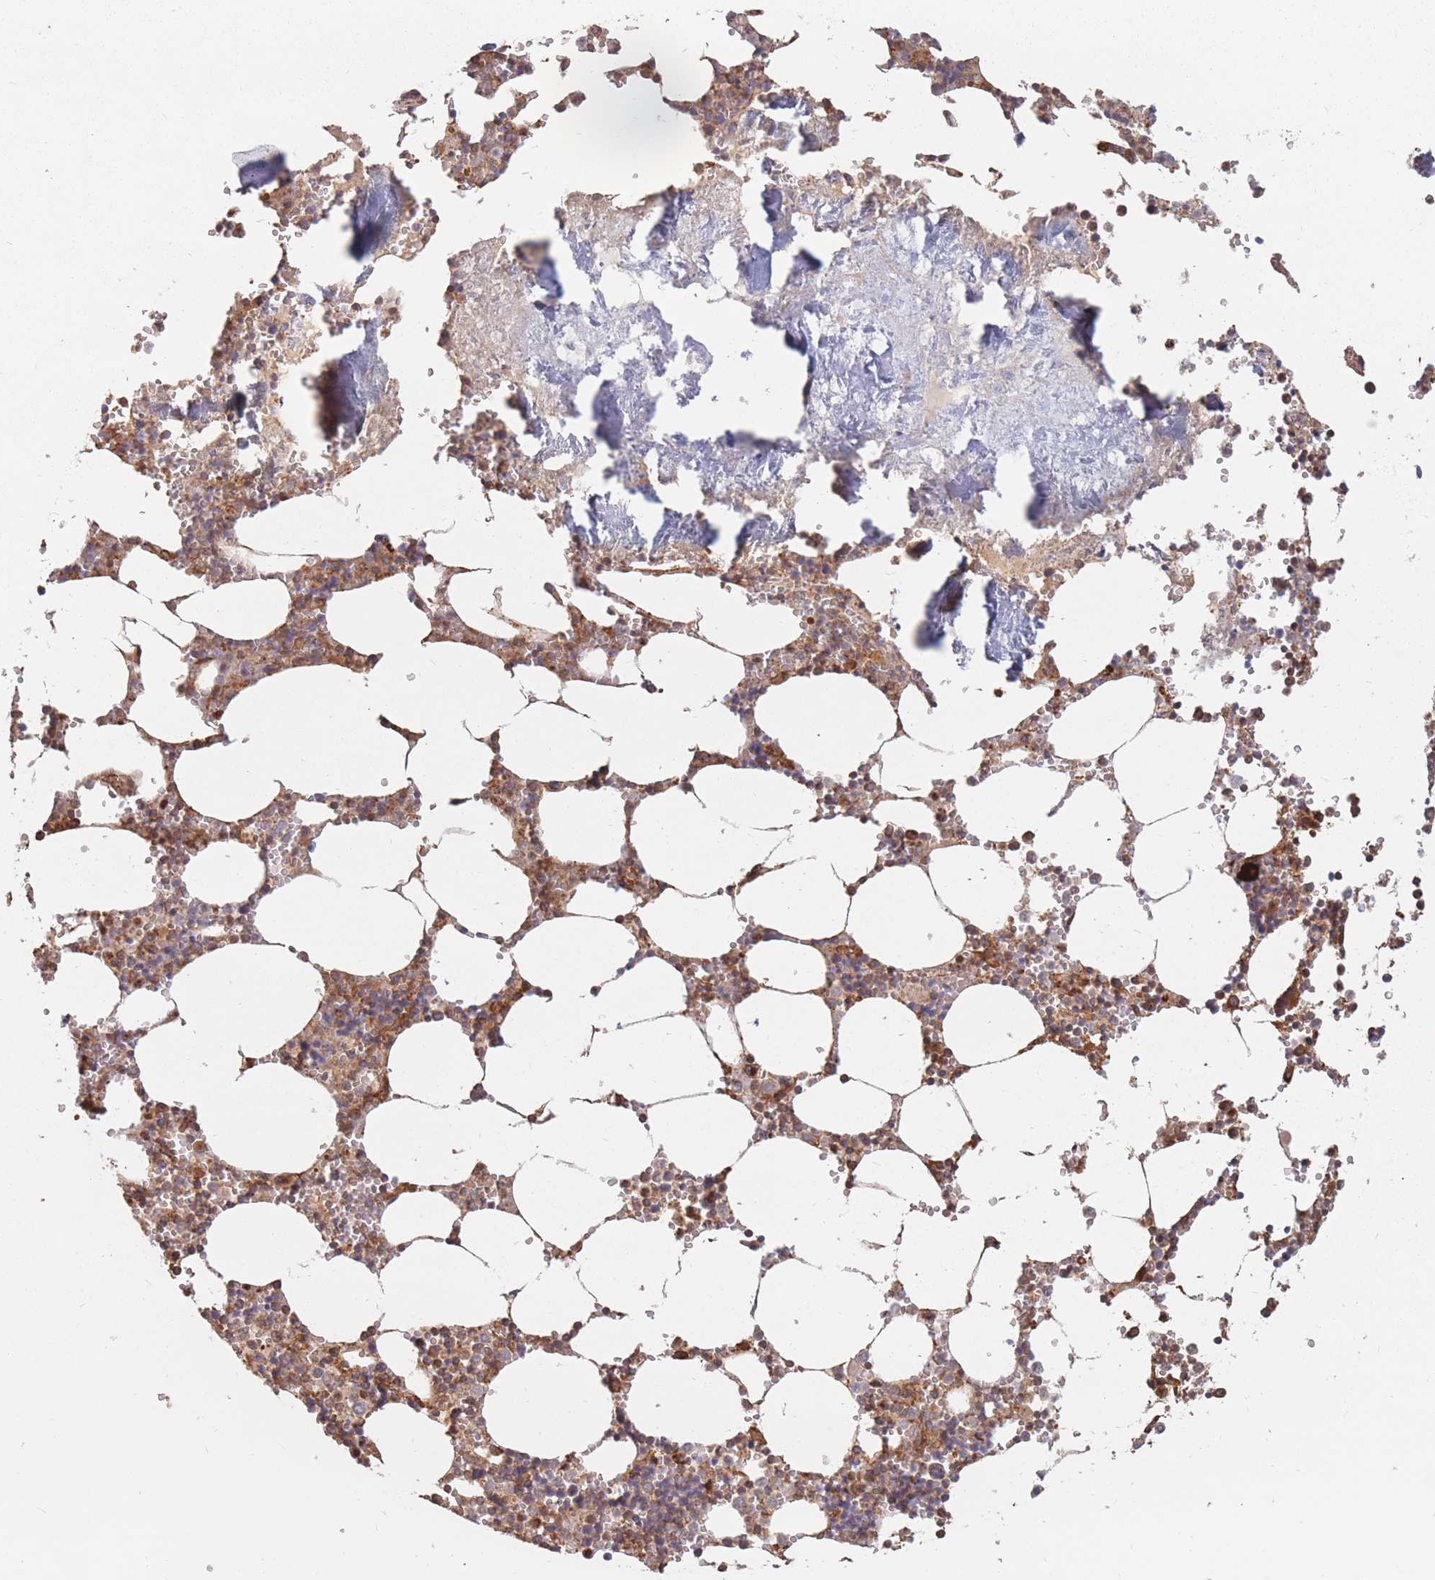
{"staining": {"intensity": "strong", "quantity": "25%-75%", "location": "cytoplasmic/membranous"}, "tissue": "bone marrow", "cell_type": "Hematopoietic cells", "image_type": "normal", "snomed": [{"axis": "morphology", "description": "Normal tissue, NOS"}, {"axis": "topography", "description": "Bone marrow"}], "caption": "A high-resolution histopathology image shows immunohistochemistry staining of benign bone marrow, which demonstrates strong cytoplasmic/membranous expression in about 25%-75% of hematopoietic cells.", "gene": "RASSF2", "patient": {"sex": "male", "age": 54}}